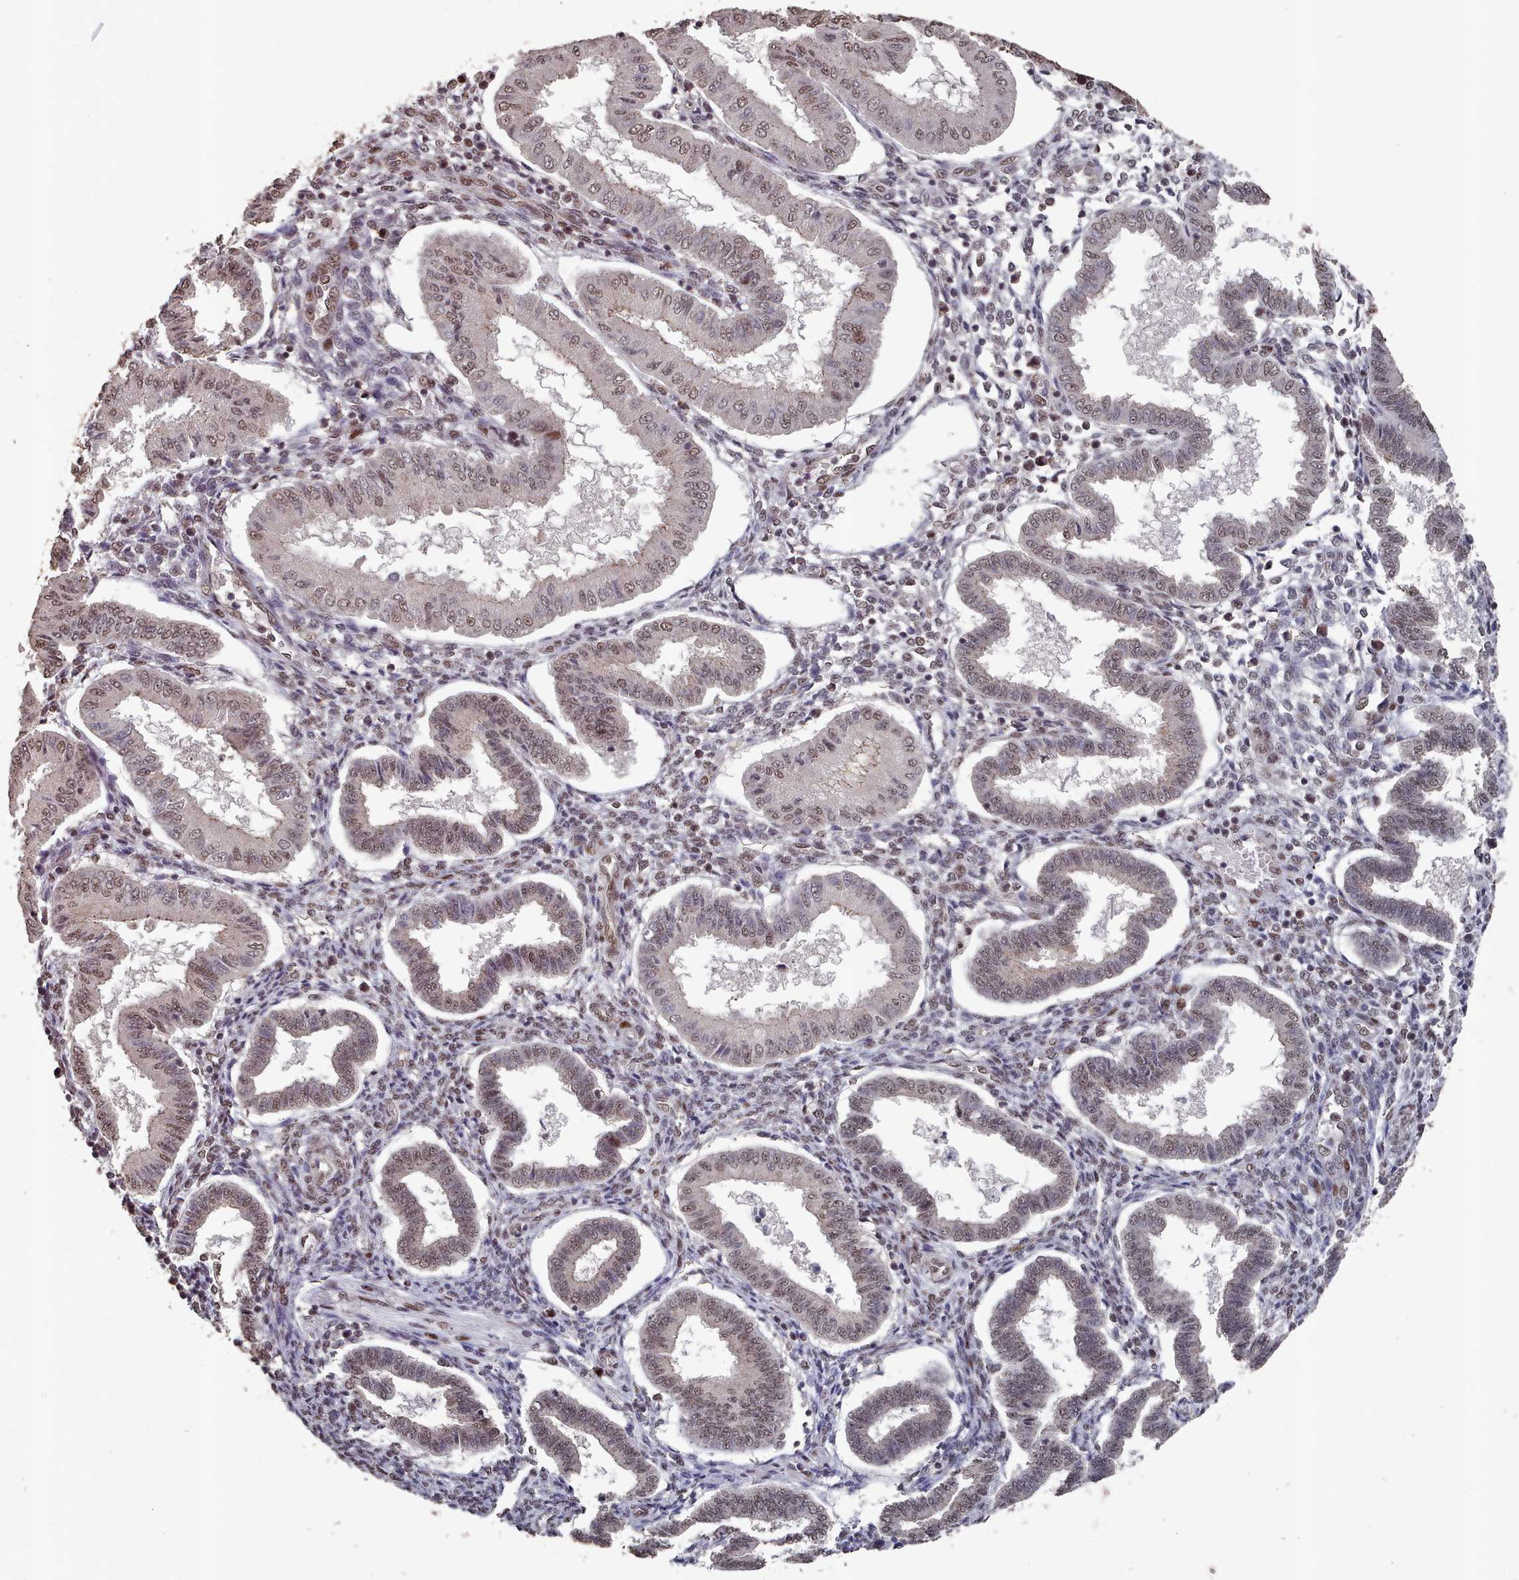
{"staining": {"intensity": "moderate", "quantity": "<25%", "location": "nuclear"}, "tissue": "endometrium", "cell_type": "Cells in endometrial stroma", "image_type": "normal", "snomed": [{"axis": "morphology", "description": "Normal tissue, NOS"}, {"axis": "topography", "description": "Endometrium"}], "caption": "About <25% of cells in endometrial stroma in unremarkable endometrium display moderate nuclear protein staining as visualized by brown immunohistochemical staining.", "gene": "PNRC2", "patient": {"sex": "female", "age": 24}}